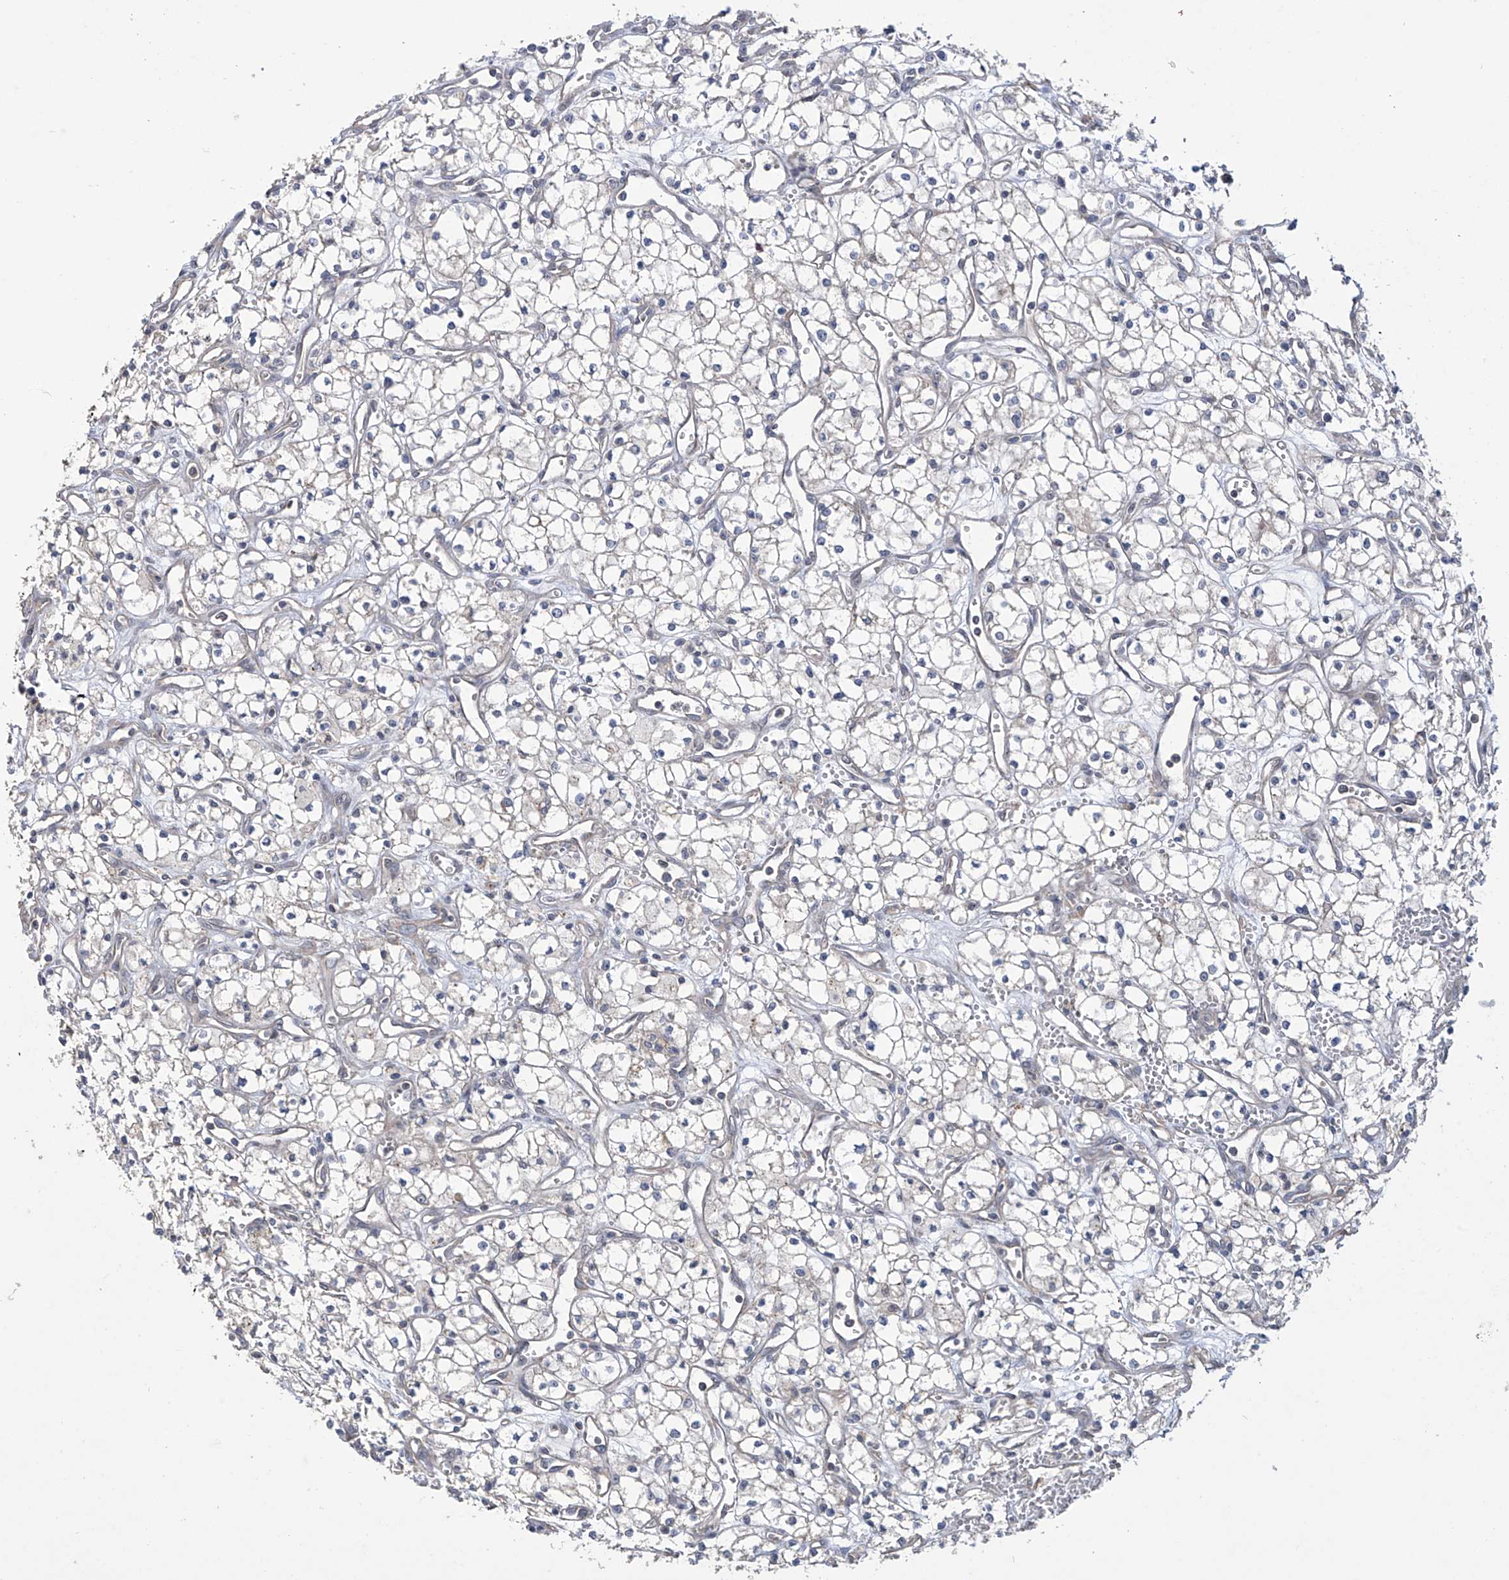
{"staining": {"intensity": "negative", "quantity": "none", "location": "none"}, "tissue": "renal cancer", "cell_type": "Tumor cells", "image_type": "cancer", "snomed": [{"axis": "morphology", "description": "Adenocarcinoma, NOS"}, {"axis": "topography", "description": "Kidney"}], "caption": "Renal cancer stained for a protein using IHC displays no staining tumor cells.", "gene": "TRIM60", "patient": {"sex": "male", "age": 59}}